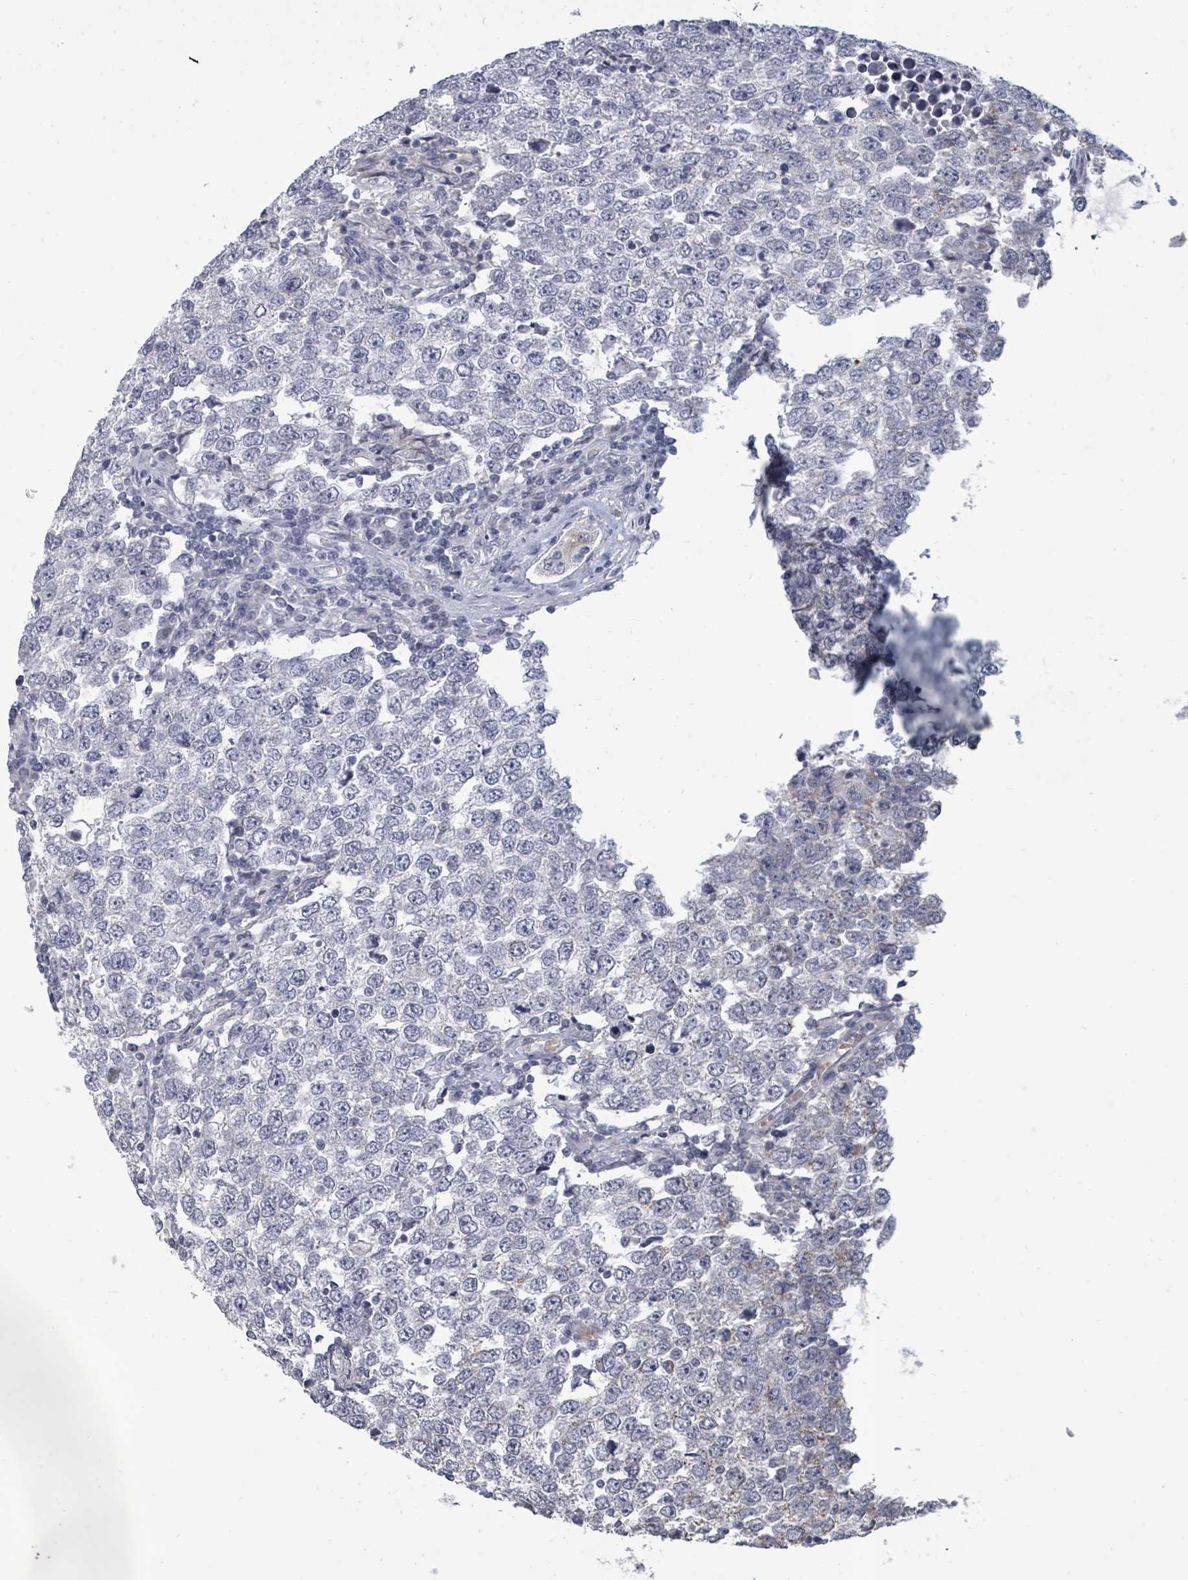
{"staining": {"intensity": "negative", "quantity": "none", "location": "none"}, "tissue": "testis cancer", "cell_type": "Tumor cells", "image_type": "cancer", "snomed": [{"axis": "morphology", "description": "Seminoma, NOS"}, {"axis": "morphology", "description": "Carcinoma, Embryonal, NOS"}, {"axis": "topography", "description": "Testis"}], "caption": "Testis embryonal carcinoma stained for a protein using immunohistochemistry (IHC) reveals no staining tumor cells.", "gene": "PTPN20", "patient": {"sex": "male", "age": 28}}